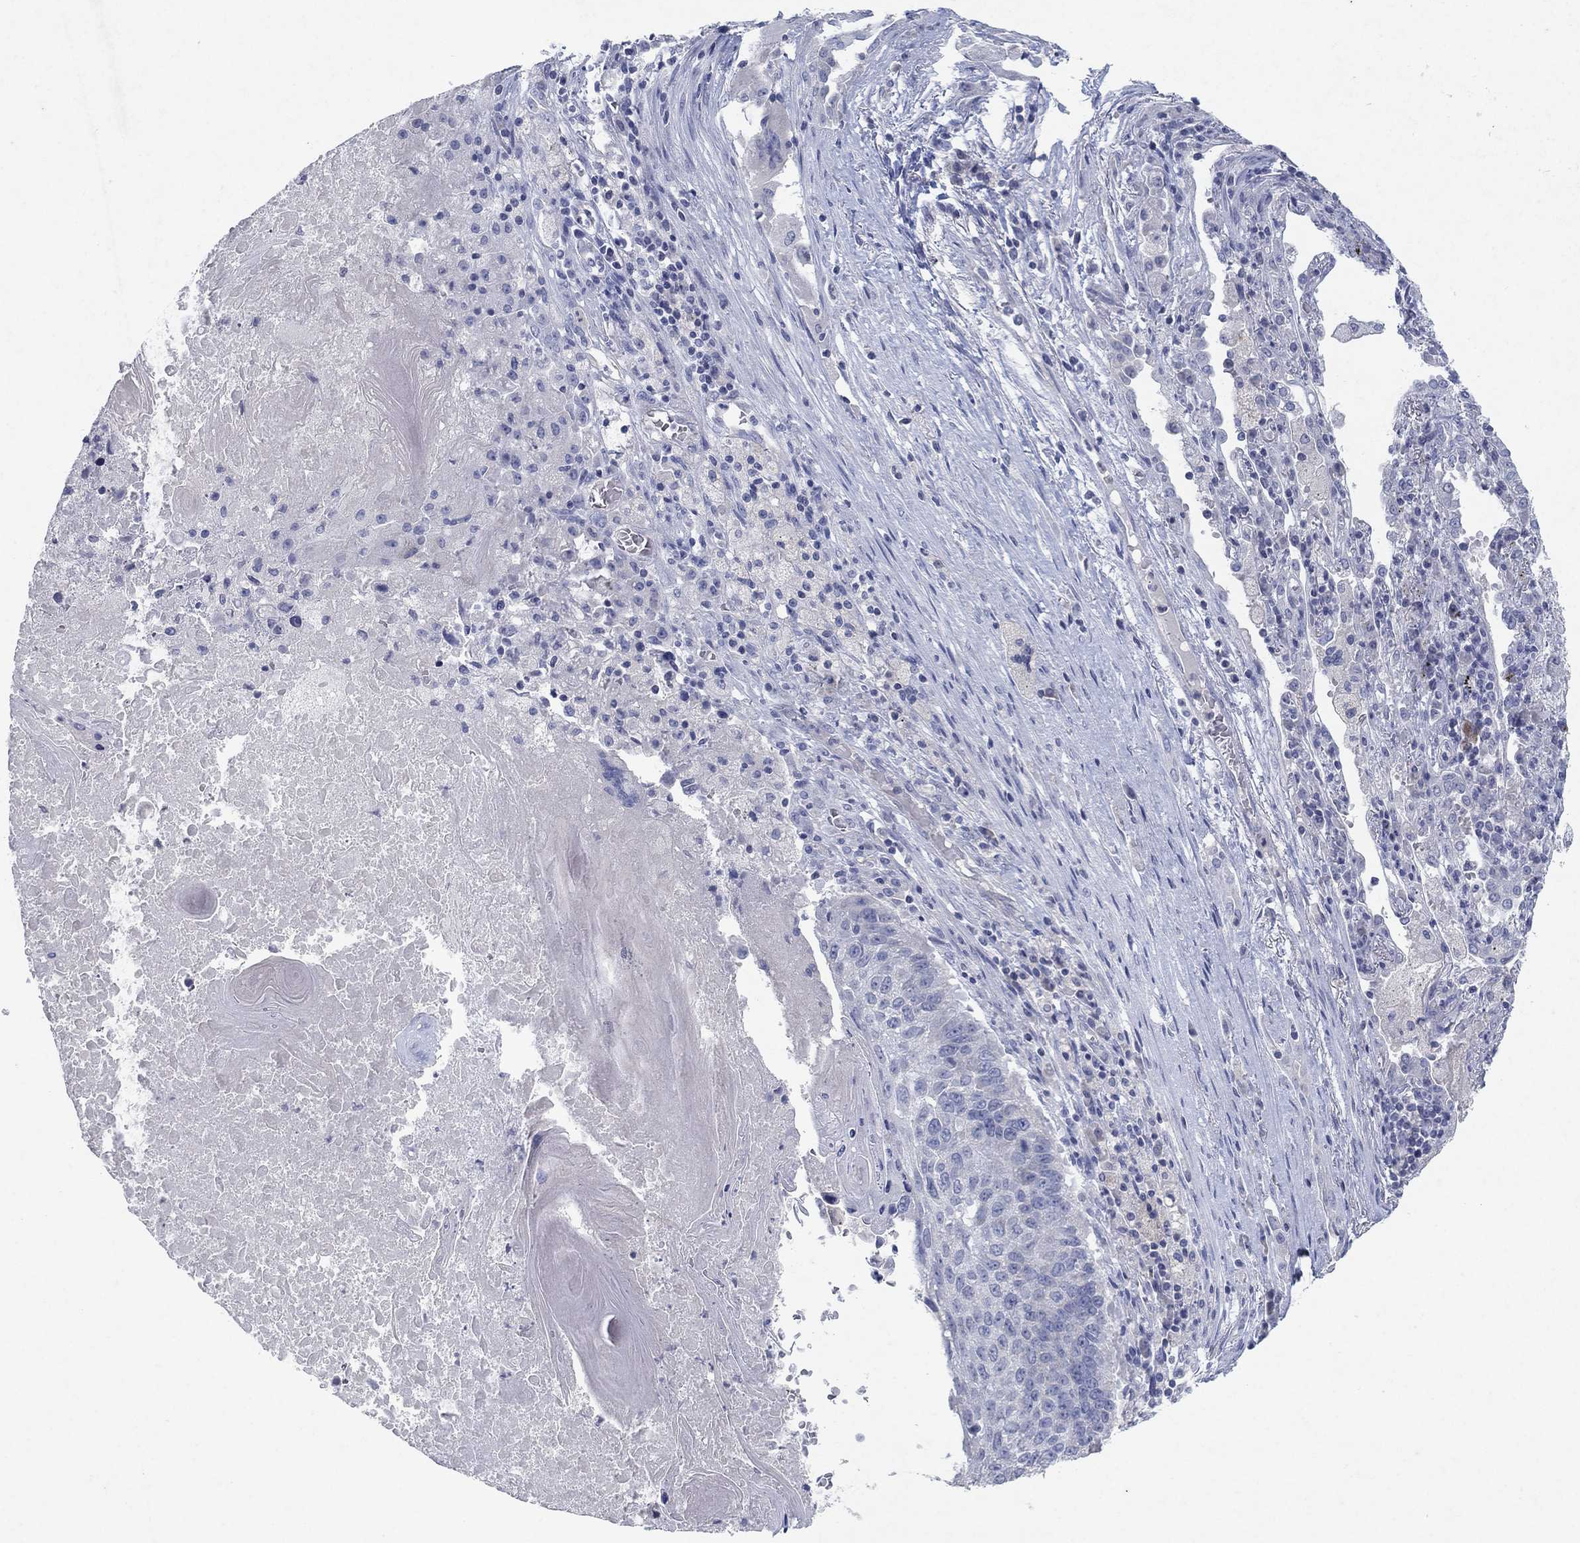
{"staining": {"intensity": "negative", "quantity": "none", "location": "none"}, "tissue": "lung cancer", "cell_type": "Tumor cells", "image_type": "cancer", "snomed": [{"axis": "morphology", "description": "Squamous cell carcinoma, NOS"}, {"axis": "topography", "description": "Lung"}], "caption": "Immunohistochemistry of squamous cell carcinoma (lung) displays no expression in tumor cells.", "gene": "KRT40", "patient": {"sex": "male", "age": 73}}